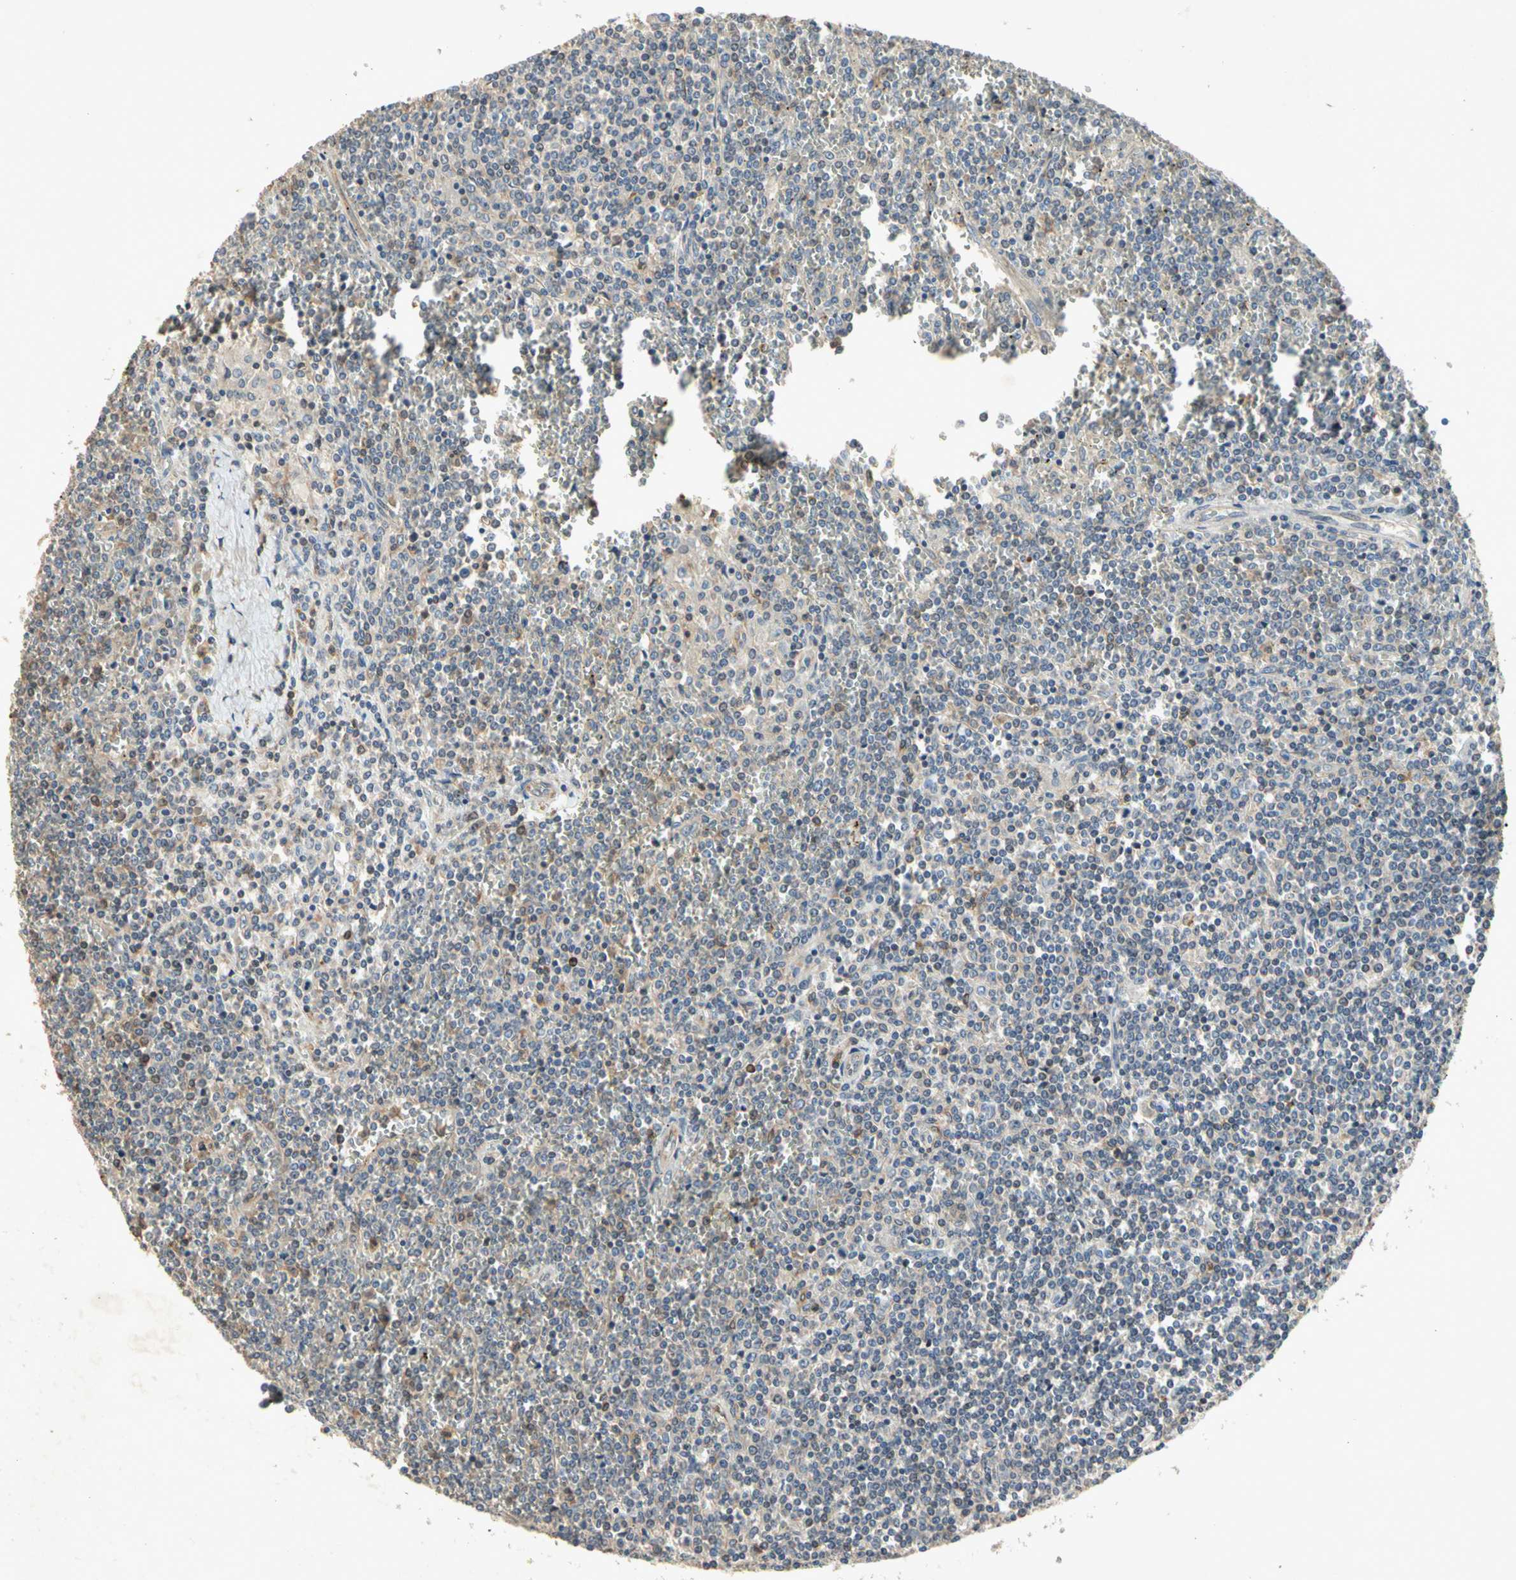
{"staining": {"intensity": "negative", "quantity": "none", "location": "none"}, "tissue": "lymphoma", "cell_type": "Tumor cells", "image_type": "cancer", "snomed": [{"axis": "morphology", "description": "Malignant lymphoma, non-Hodgkin's type, Low grade"}, {"axis": "topography", "description": "Spleen"}], "caption": "This is an IHC image of human low-grade malignant lymphoma, non-Hodgkin's type. There is no staining in tumor cells.", "gene": "CRTAC1", "patient": {"sex": "female", "age": 19}}